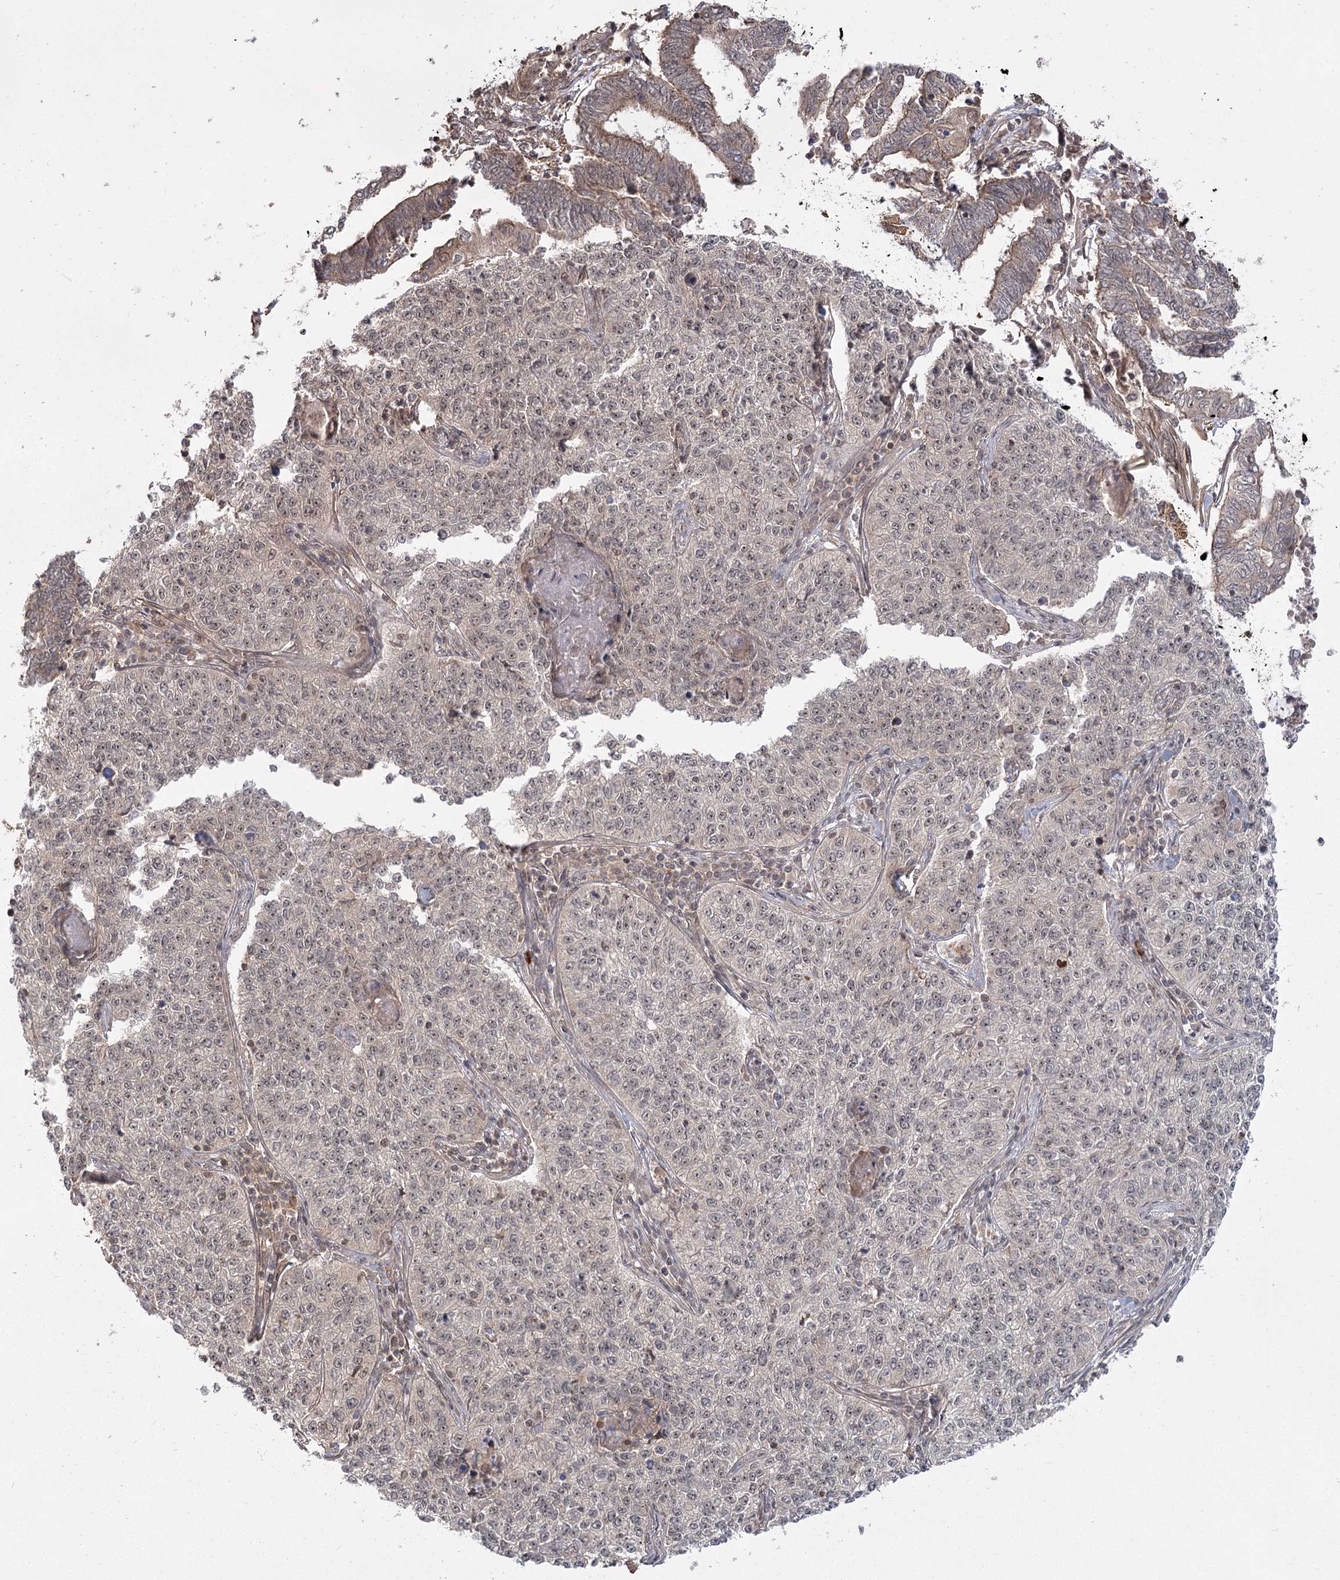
{"staining": {"intensity": "weak", "quantity": ">75%", "location": "nuclear"}, "tissue": "cervical cancer", "cell_type": "Tumor cells", "image_type": "cancer", "snomed": [{"axis": "morphology", "description": "Squamous cell carcinoma, NOS"}, {"axis": "topography", "description": "Cervix"}], "caption": "This is an image of immunohistochemistry staining of cervical cancer (squamous cell carcinoma), which shows weak positivity in the nuclear of tumor cells.", "gene": "R3HDM2", "patient": {"sex": "female", "age": 35}}